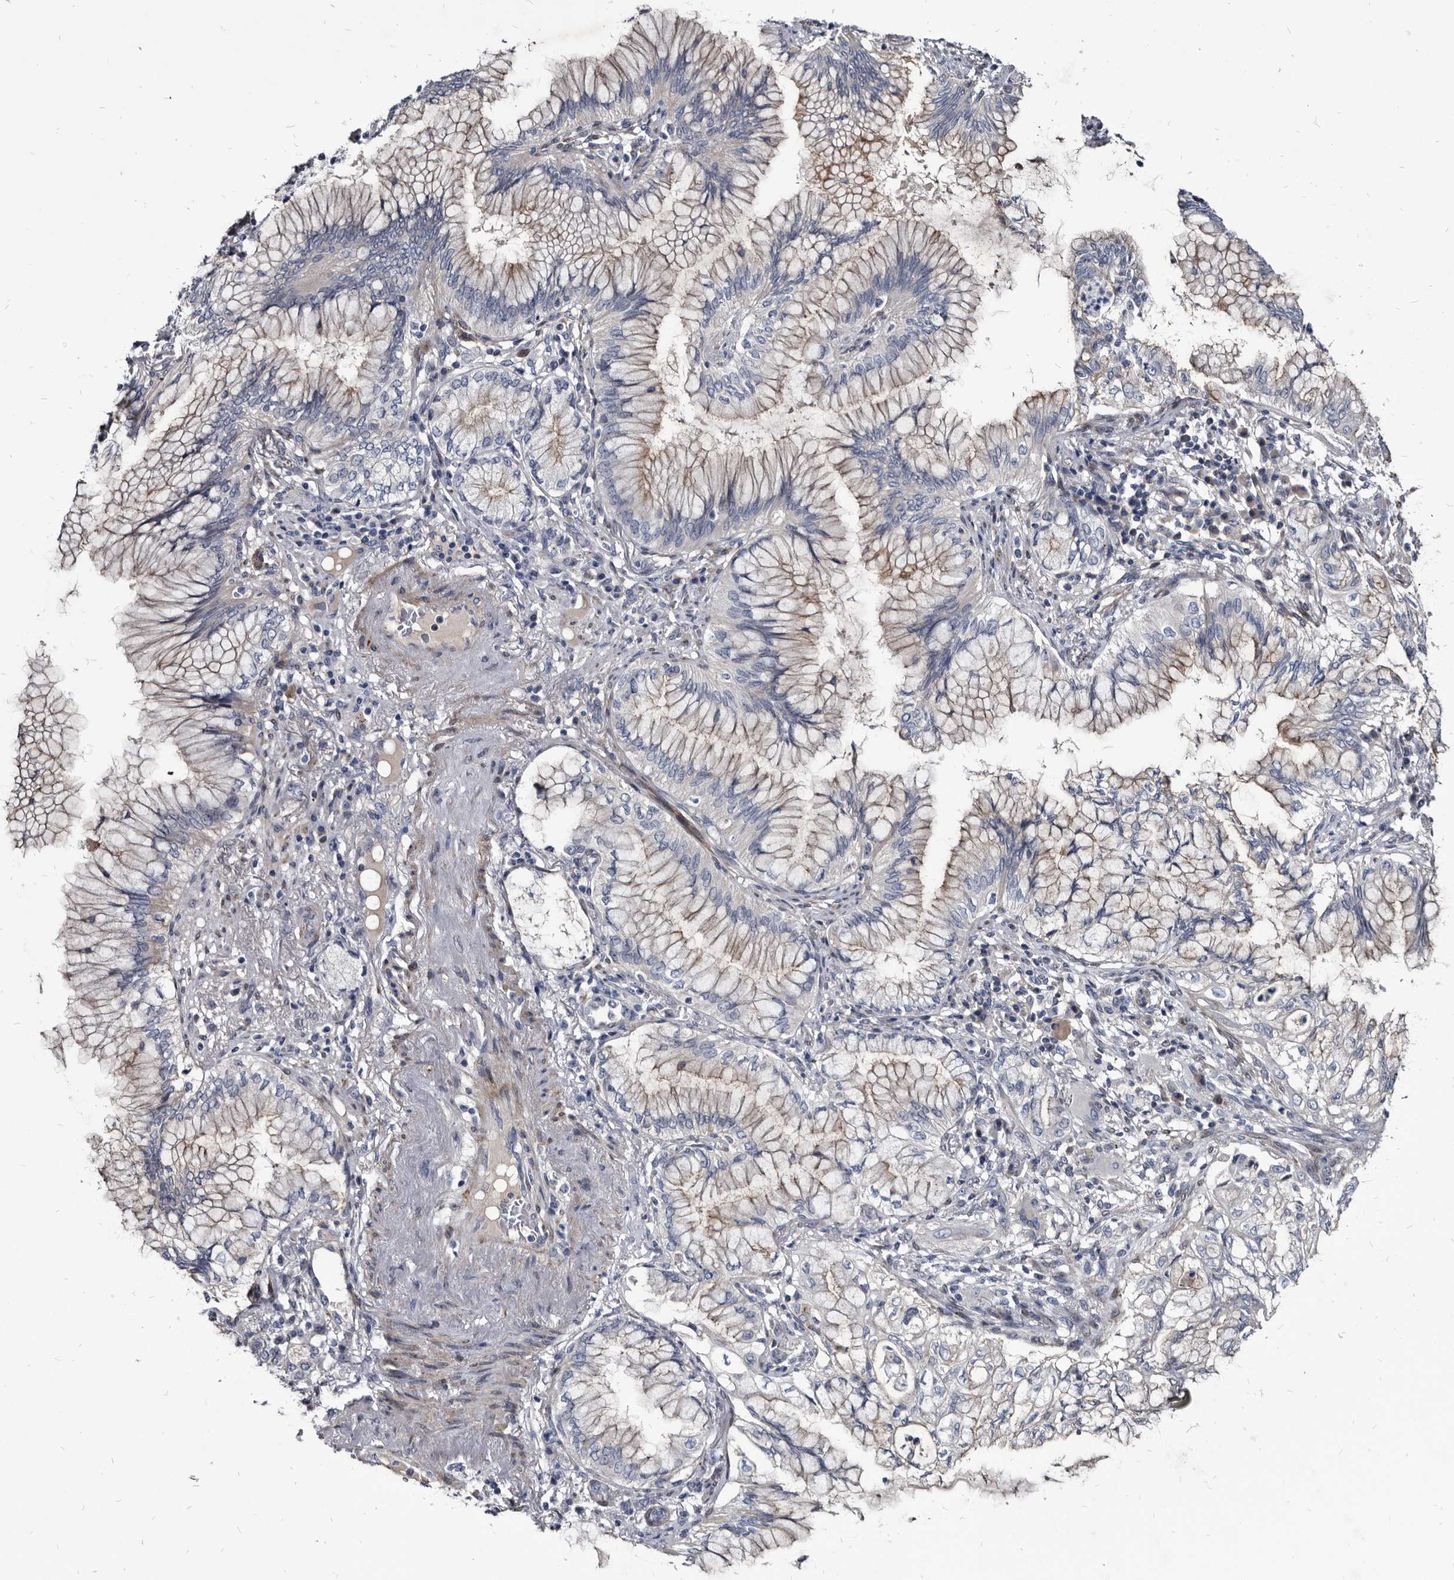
{"staining": {"intensity": "weak", "quantity": "<25%", "location": "cytoplasmic/membranous"}, "tissue": "lung cancer", "cell_type": "Tumor cells", "image_type": "cancer", "snomed": [{"axis": "morphology", "description": "Adenocarcinoma, NOS"}, {"axis": "topography", "description": "Lung"}], "caption": "Tumor cells are negative for protein expression in human lung adenocarcinoma.", "gene": "PRSS8", "patient": {"sex": "female", "age": 70}}